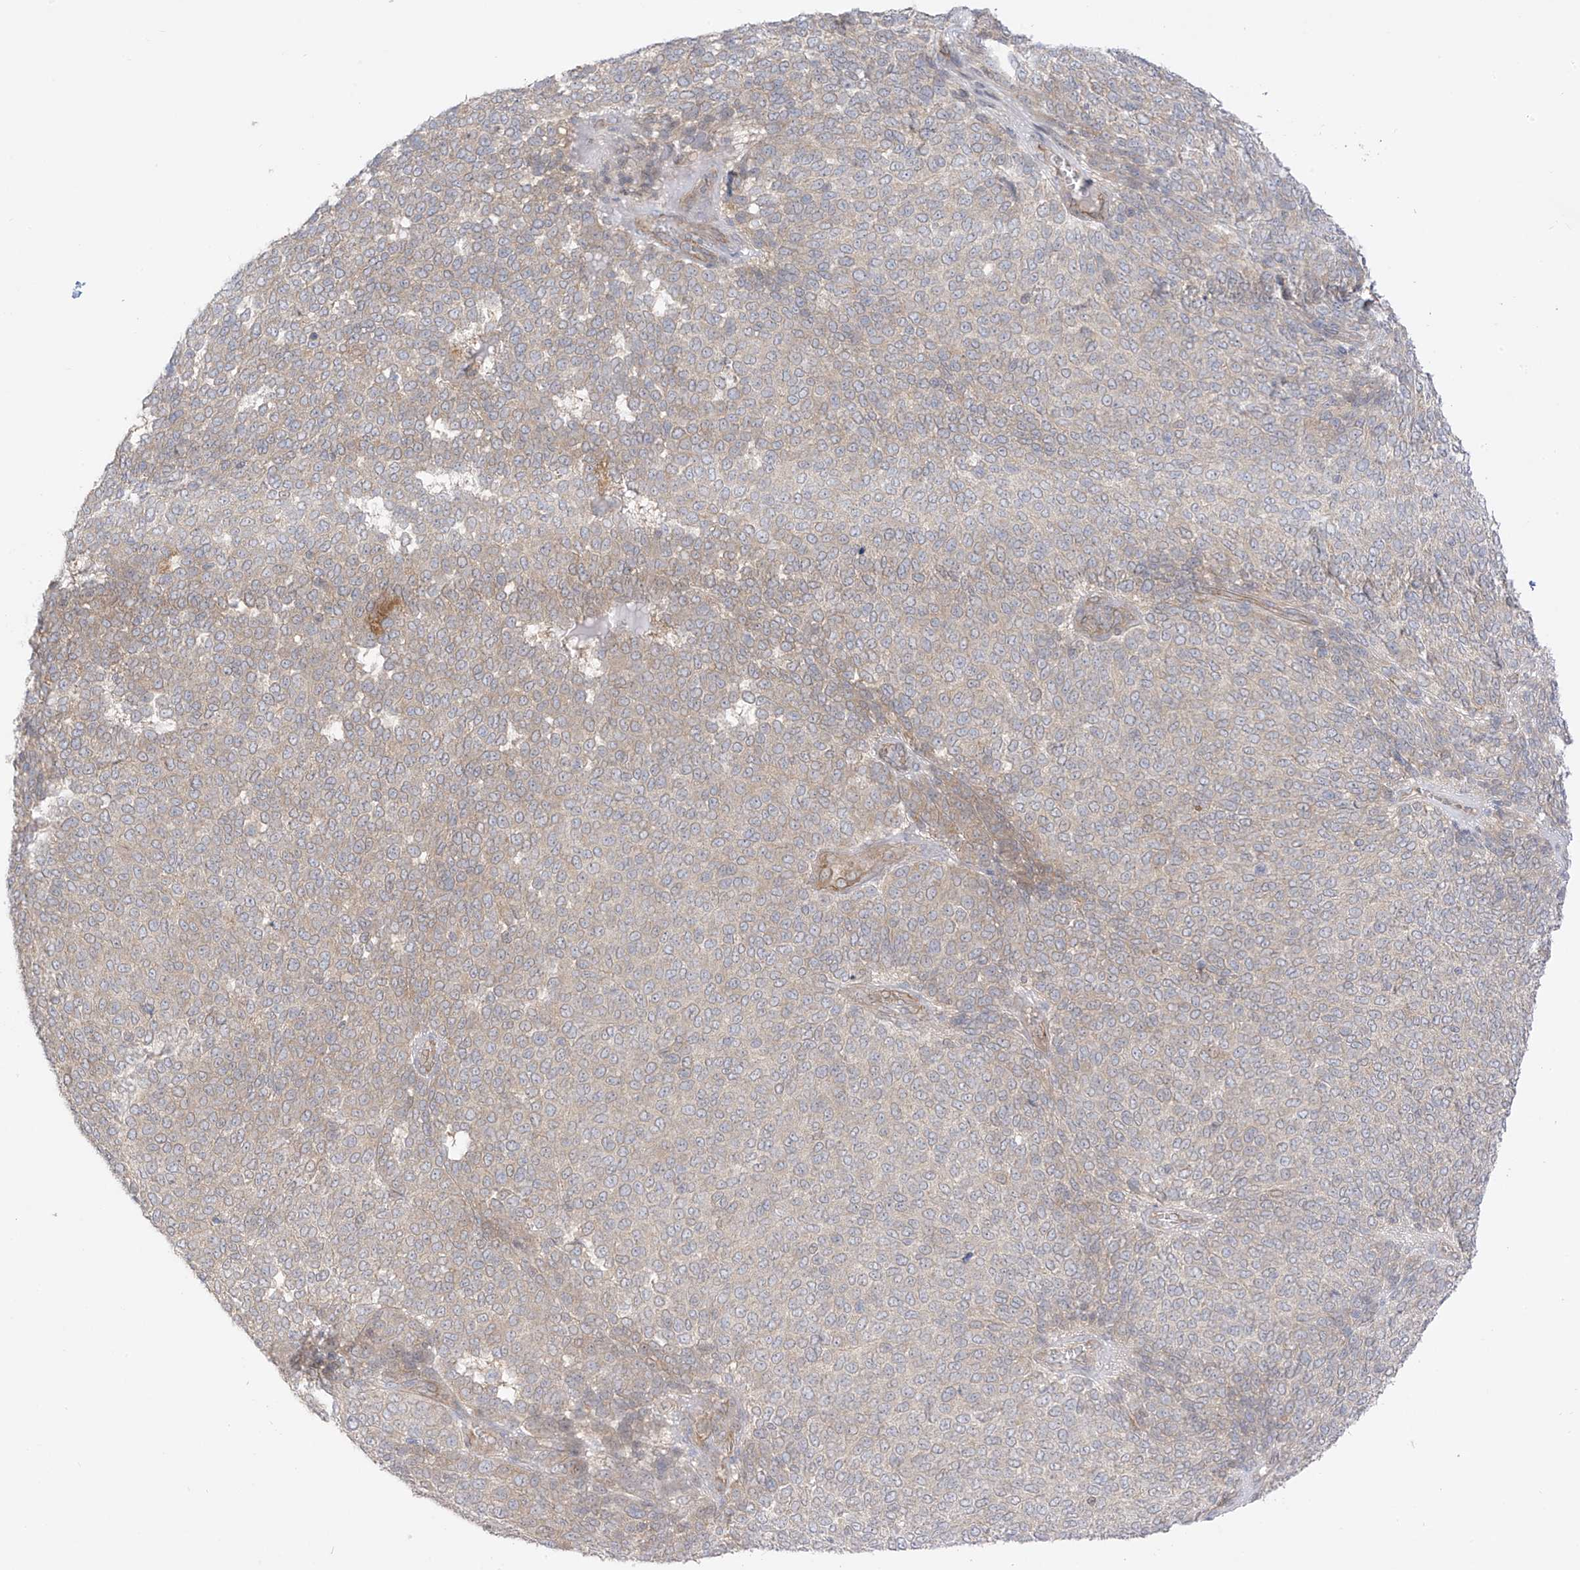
{"staining": {"intensity": "weak", "quantity": "<25%", "location": "cytoplasmic/membranous"}, "tissue": "melanoma", "cell_type": "Tumor cells", "image_type": "cancer", "snomed": [{"axis": "morphology", "description": "Malignant melanoma, NOS"}, {"axis": "topography", "description": "Skin"}], "caption": "This is a photomicrograph of IHC staining of malignant melanoma, which shows no expression in tumor cells.", "gene": "EIPR1", "patient": {"sex": "male", "age": 49}}